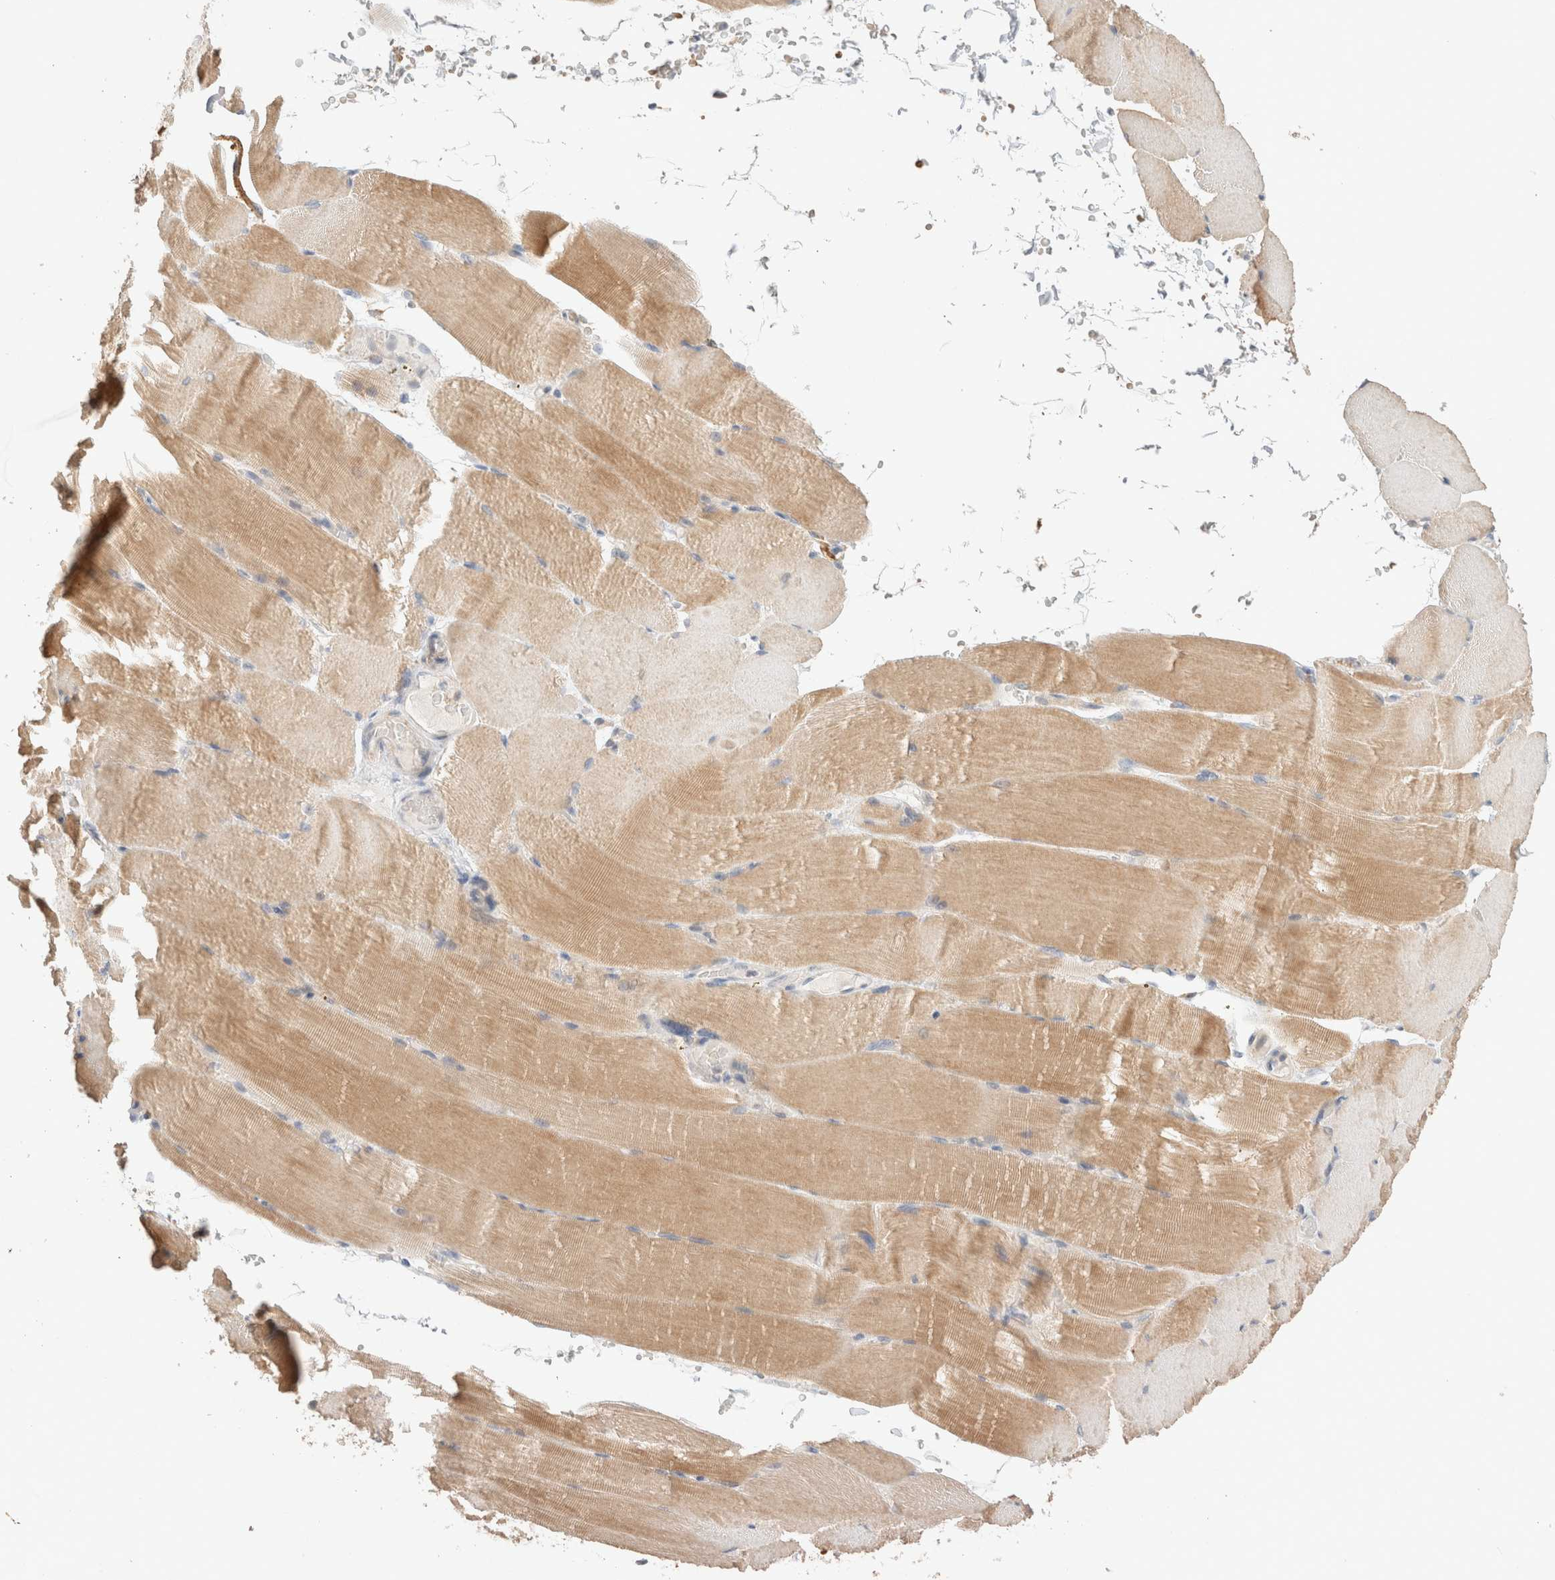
{"staining": {"intensity": "weak", "quantity": ">75%", "location": "cytoplasmic/membranous"}, "tissue": "skeletal muscle", "cell_type": "Myocytes", "image_type": "normal", "snomed": [{"axis": "morphology", "description": "Normal tissue, NOS"}, {"axis": "topography", "description": "Skeletal muscle"}, {"axis": "topography", "description": "Parathyroid gland"}], "caption": "An immunohistochemistry micrograph of benign tissue is shown. Protein staining in brown highlights weak cytoplasmic/membranous positivity in skeletal muscle within myocytes. The staining is performed using DAB brown chromogen to label protein expression. The nuclei are counter-stained blue using hematoxylin.", "gene": "CA13", "patient": {"sex": "female", "age": 37}}